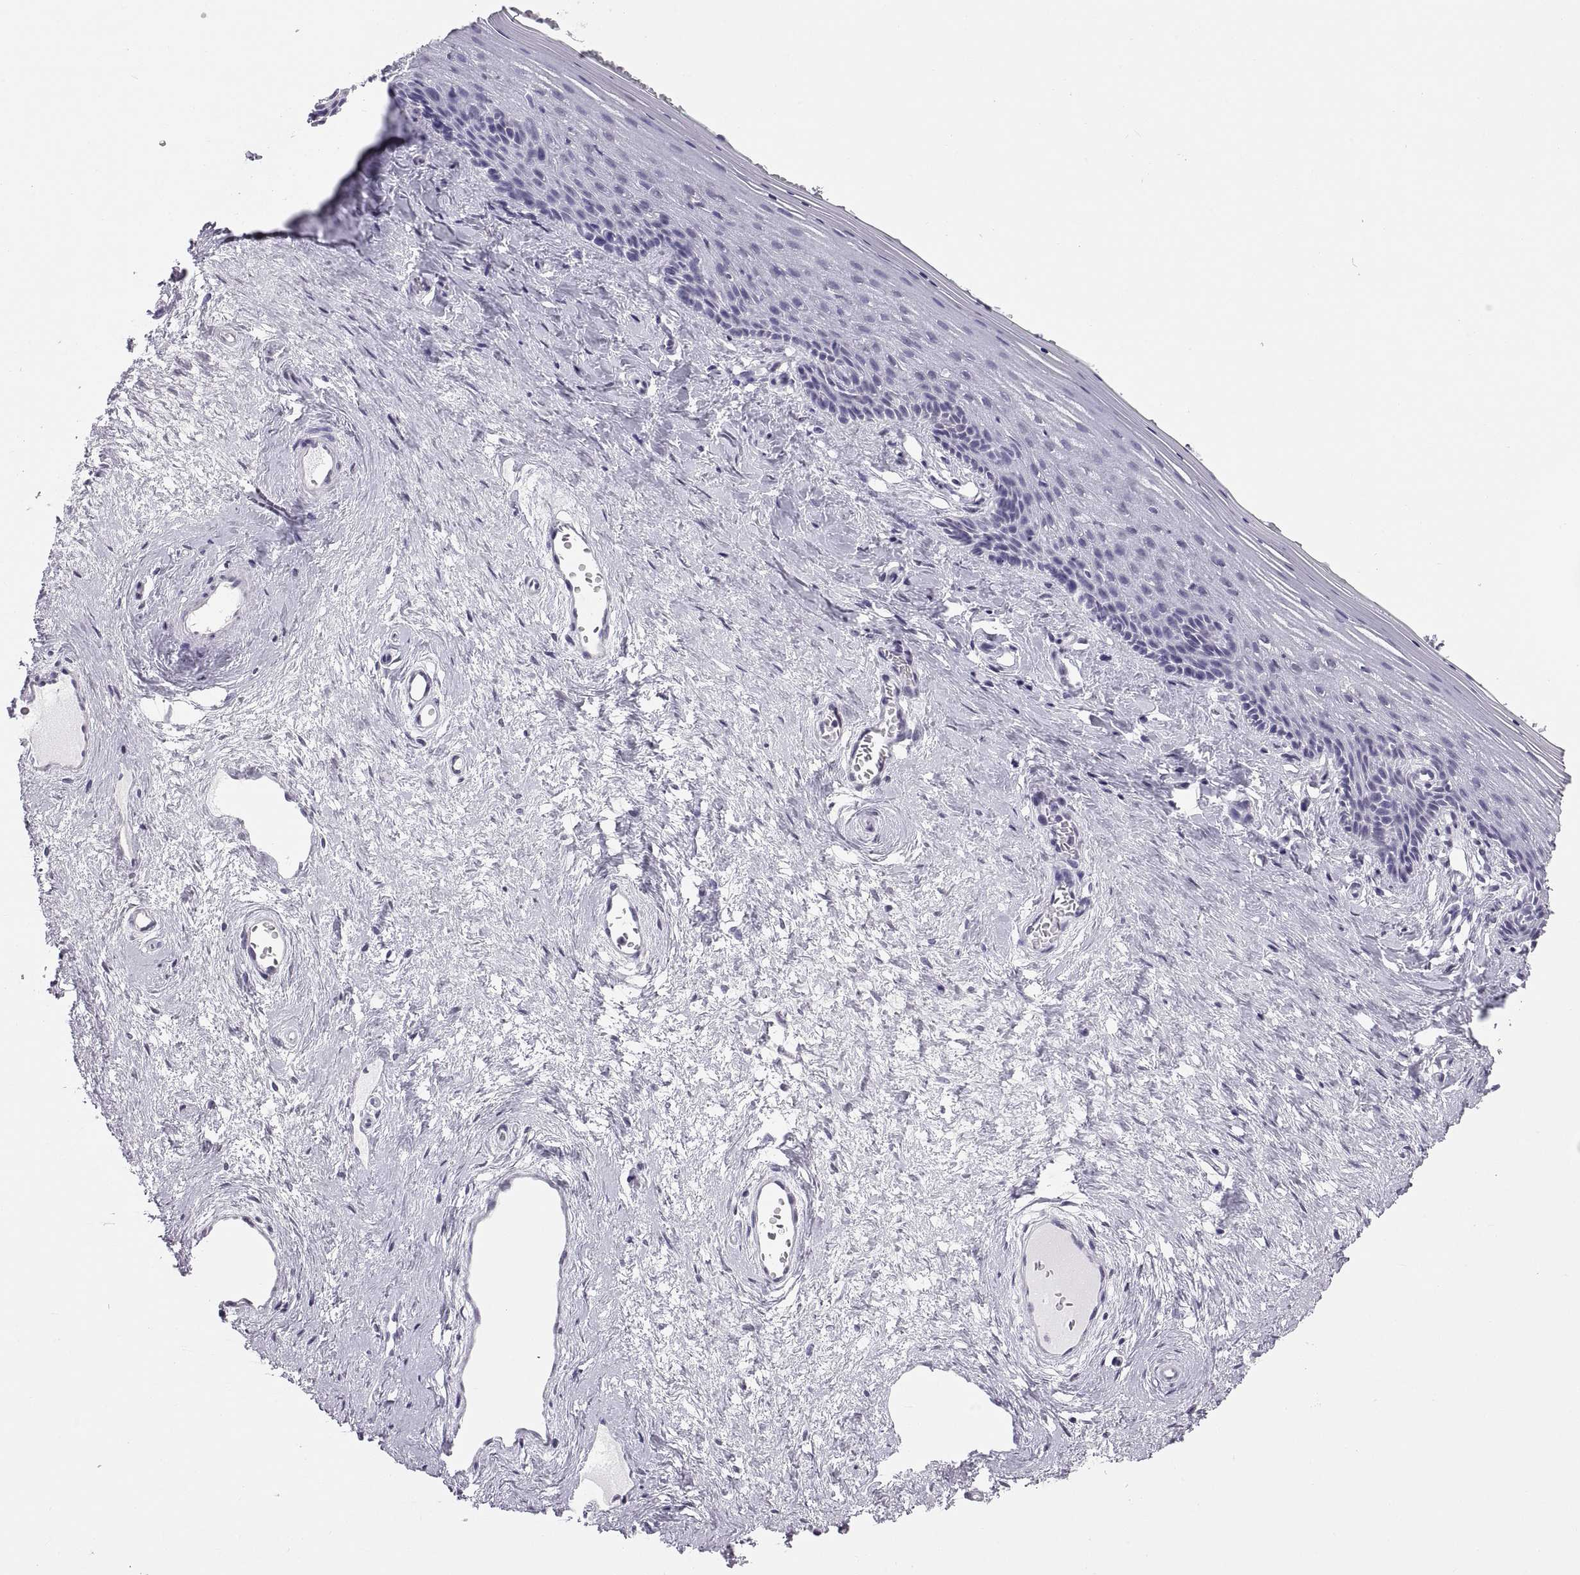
{"staining": {"intensity": "negative", "quantity": "none", "location": "none"}, "tissue": "vagina", "cell_type": "Squamous epithelial cells", "image_type": "normal", "snomed": [{"axis": "morphology", "description": "Normal tissue, NOS"}, {"axis": "topography", "description": "Vagina"}], "caption": "Immunohistochemistry photomicrograph of normal vagina stained for a protein (brown), which reveals no positivity in squamous epithelial cells.", "gene": "CARTPT", "patient": {"sex": "female", "age": 45}}